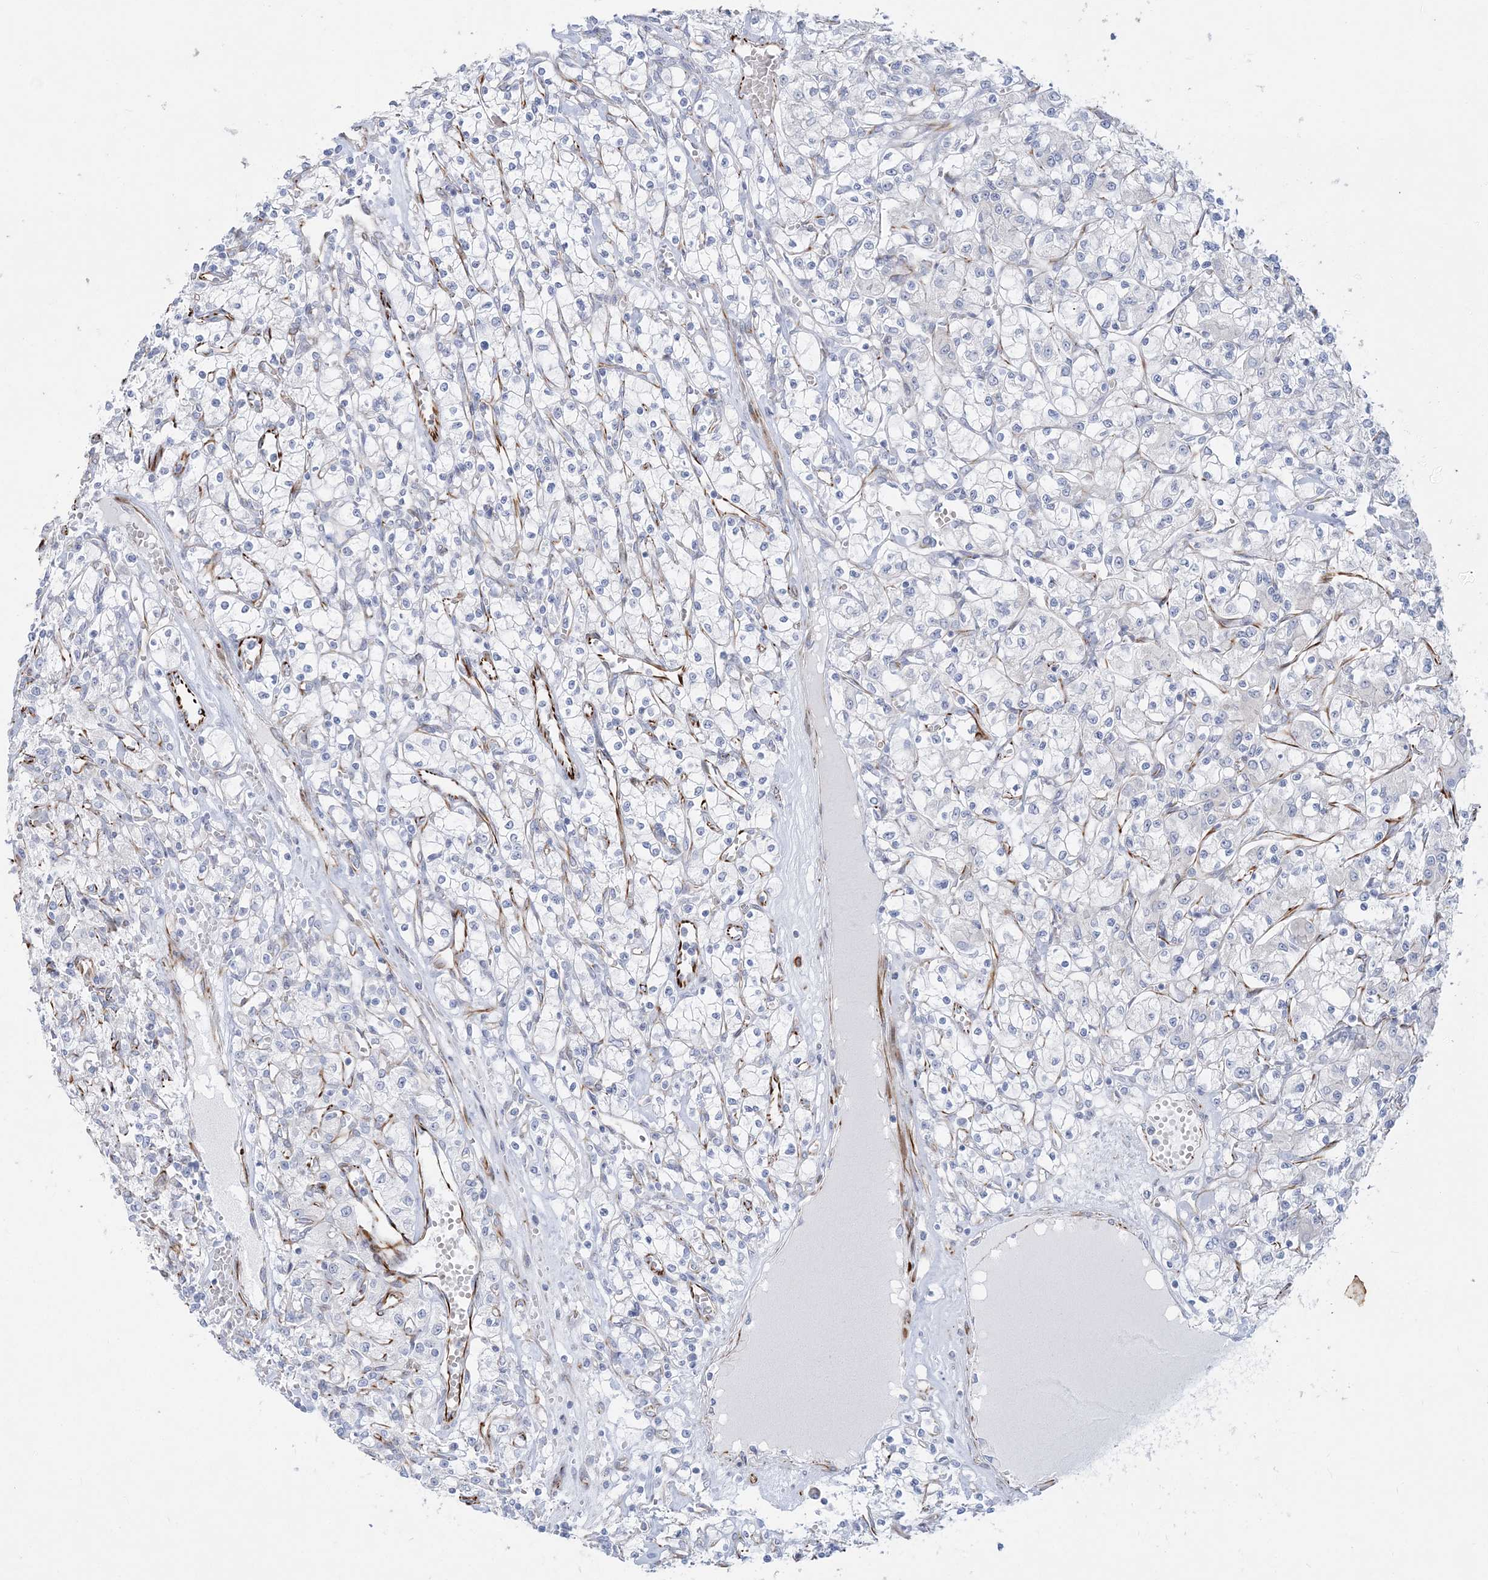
{"staining": {"intensity": "negative", "quantity": "none", "location": "none"}, "tissue": "renal cancer", "cell_type": "Tumor cells", "image_type": "cancer", "snomed": [{"axis": "morphology", "description": "Adenocarcinoma, NOS"}, {"axis": "topography", "description": "Kidney"}], "caption": "Tumor cells show no significant protein expression in renal cancer (adenocarcinoma).", "gene": "PPIL6", "patient": {"sex": "female", "age": 59}}